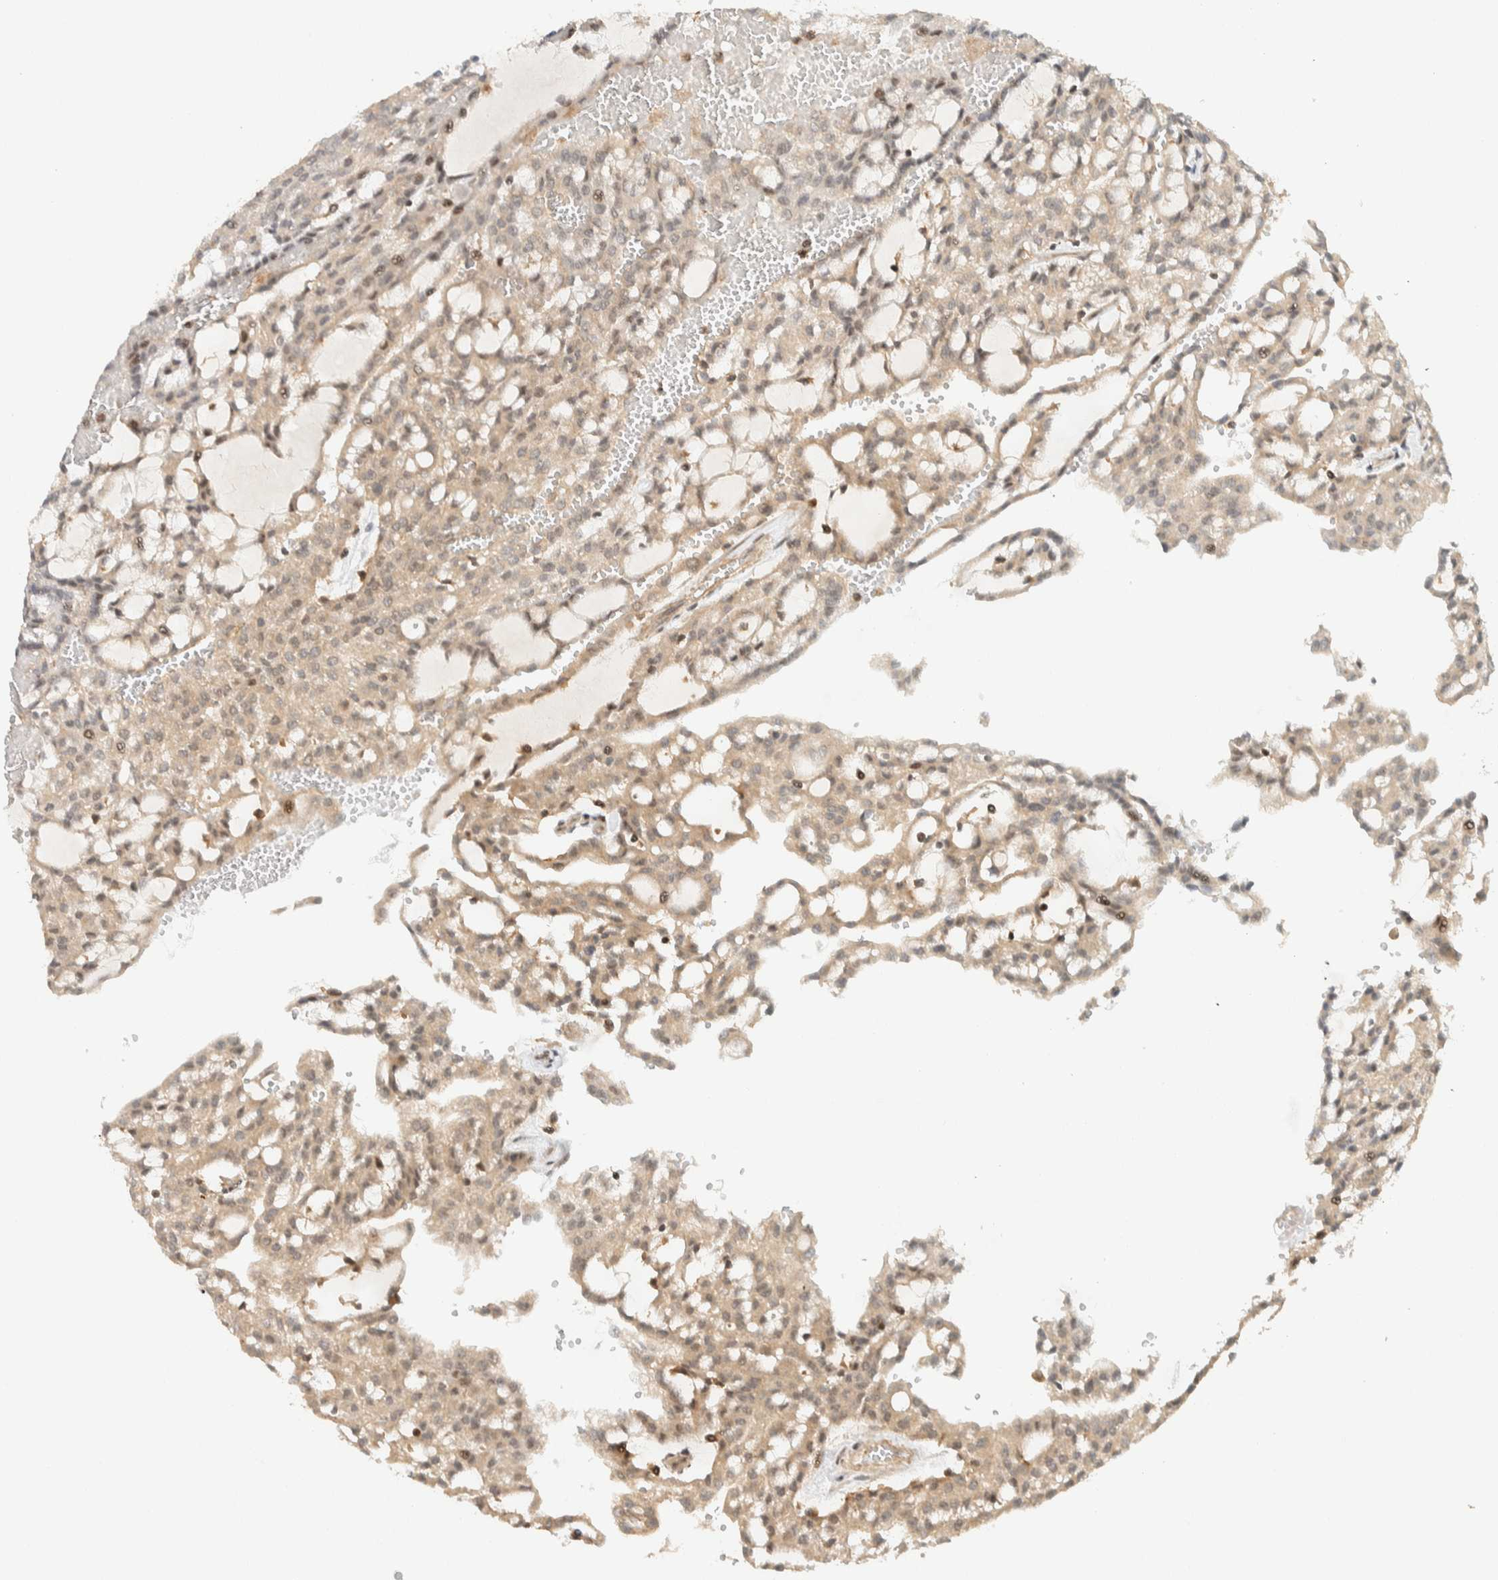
{"staining": {"intensity": "weak", "quantity": ">75%", "location": "cytoplasmic/membranous,nuclear"}, "tissue": "renal cancer", "cell_type": "Tumor cells", "image_type": "cancer", "snomed": [{"axis": "morphology", "description": "Adenocarcinoma, NOS"}, {"axis": "topography", "description": "Kidney"}], "caption": "Protein analysis of renal cancer (adenocarcinoma) tissue exhibits weak cytoplasmic/membranous and nuclear staining in approximately >75% of tumor cells. (Brightfield microscopy of DAB IHC at high magnification).", "gene": "ARFGEF1", "patient": {"sex": "male", "age": 63}}